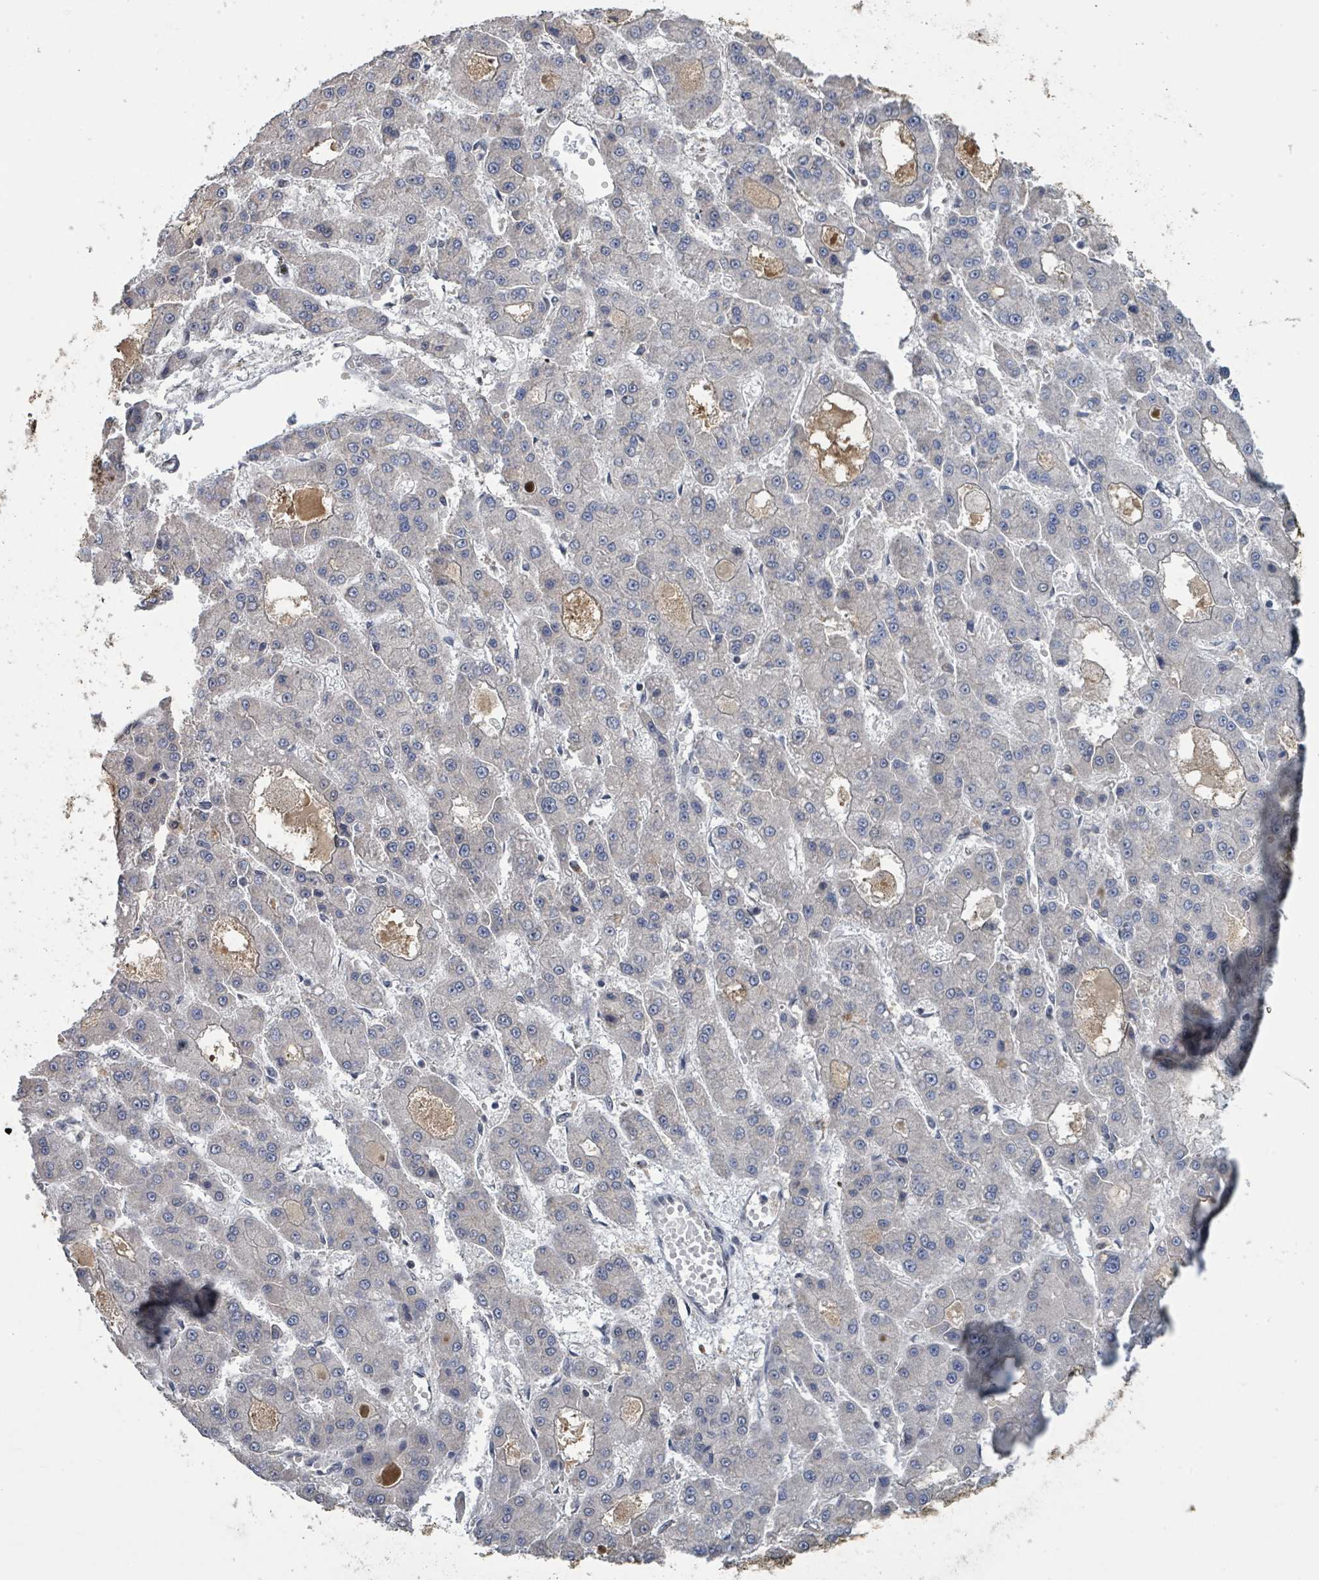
{"staining": {"intensity": "negative", "quantity": "none", "location": "none"}, "tissue": "liver cancer", "cell_type": "Tumor cells", "image_type": "cancer", "snomed": [{"axis": "morphology", "description": "Carcinoma, Hepatocellular, NOS"}, {"axis": "topography", "description": "Liver"}], "caption": "Tumor cells show no significant protein staining in liver cancer.", "gene": "ZBTB14", "patient": {"sex": "male", "age": 70}}